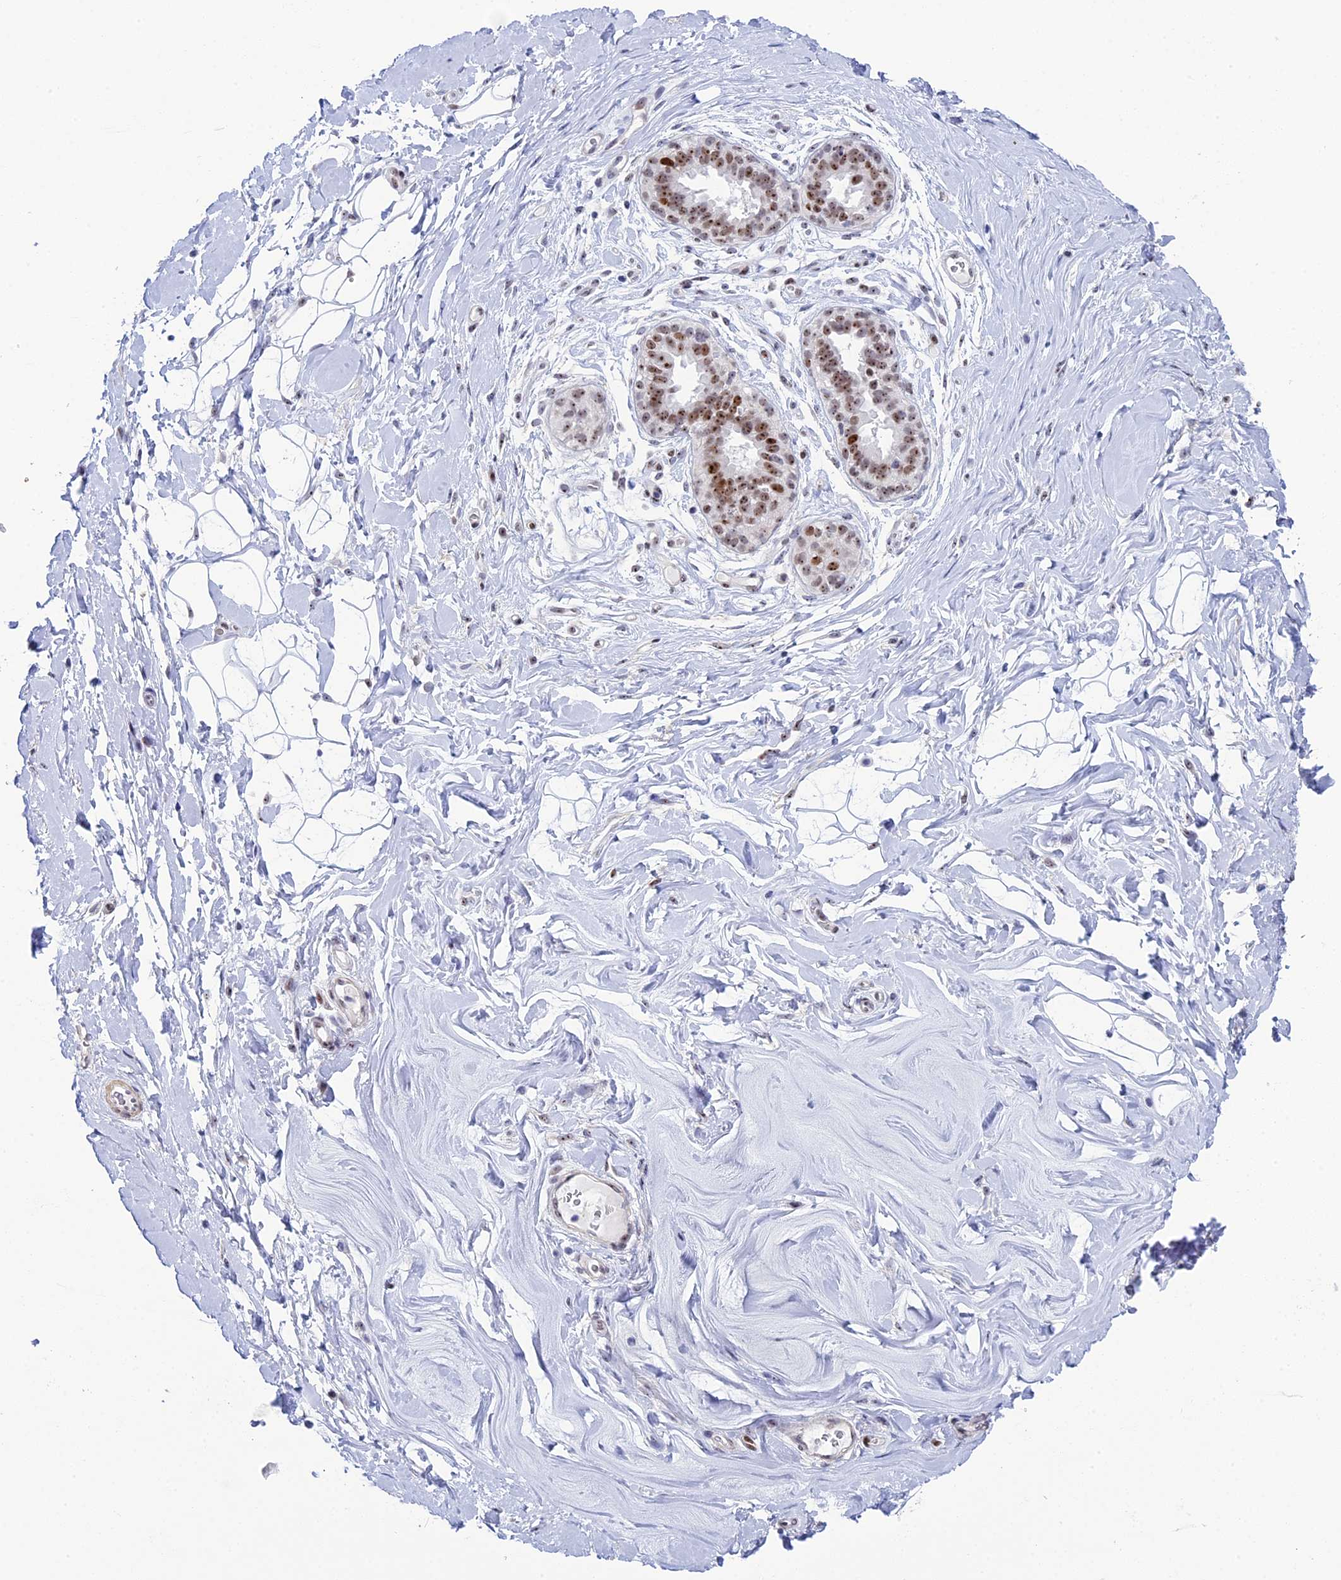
{"staining": {"intensity": "negative", "quantity": "none", "location": "none"}, "tissue": "adipose tissue", "cell_type": "Adipocytes", "image_type": "normal", "snomed": [{"axis": "morphology", "description": "Normal tissue, NOS"}, {"axis": "topography", "description": "Breast"}], "caption": "Adipocytes show no significant protein staining in benign adipose tissue.", "gene": "CCDC86", "patient": {"sex": "female", "age": 26}}